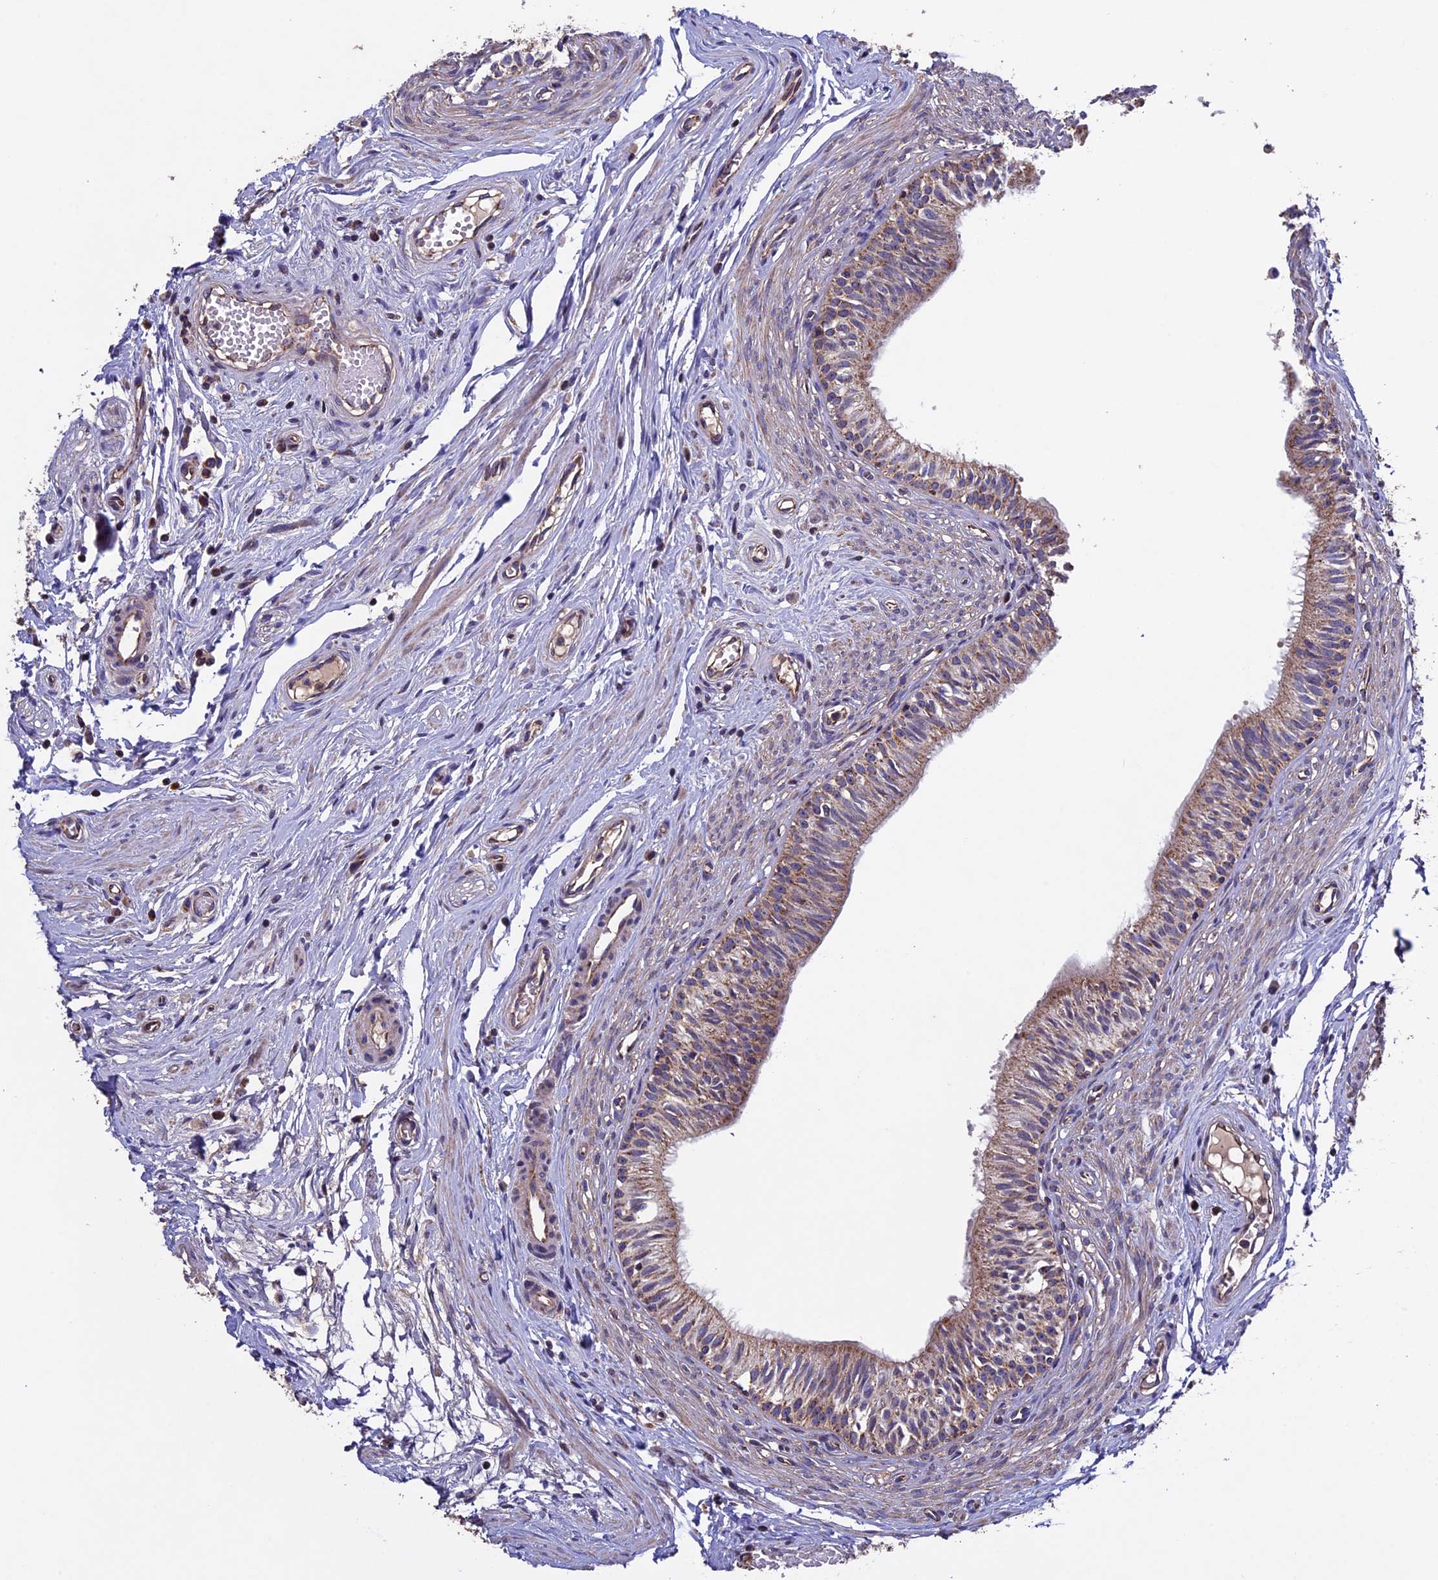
{"staining": {"intensity": "moderate", "quantity": "25%-75%", "location": "cytoplasmic/membranous"}, "tissue": "epididymis", "cell_type": "Glandular cells", "image_type": "normal", "snomed": [{"axis": "morphology", "description": "Normal tissue, NOS"}, {"axis": "topography", "description": "Epididymis, spermatic cord, NOS"}], "caption": "Protein expression analysis of benign epididymis reveals moderate cytoplasmic/membranous staining in about 25%-75% of glandular cells.", "gene": "RNF17", "patient": {"sex": "male", "age": 22}}